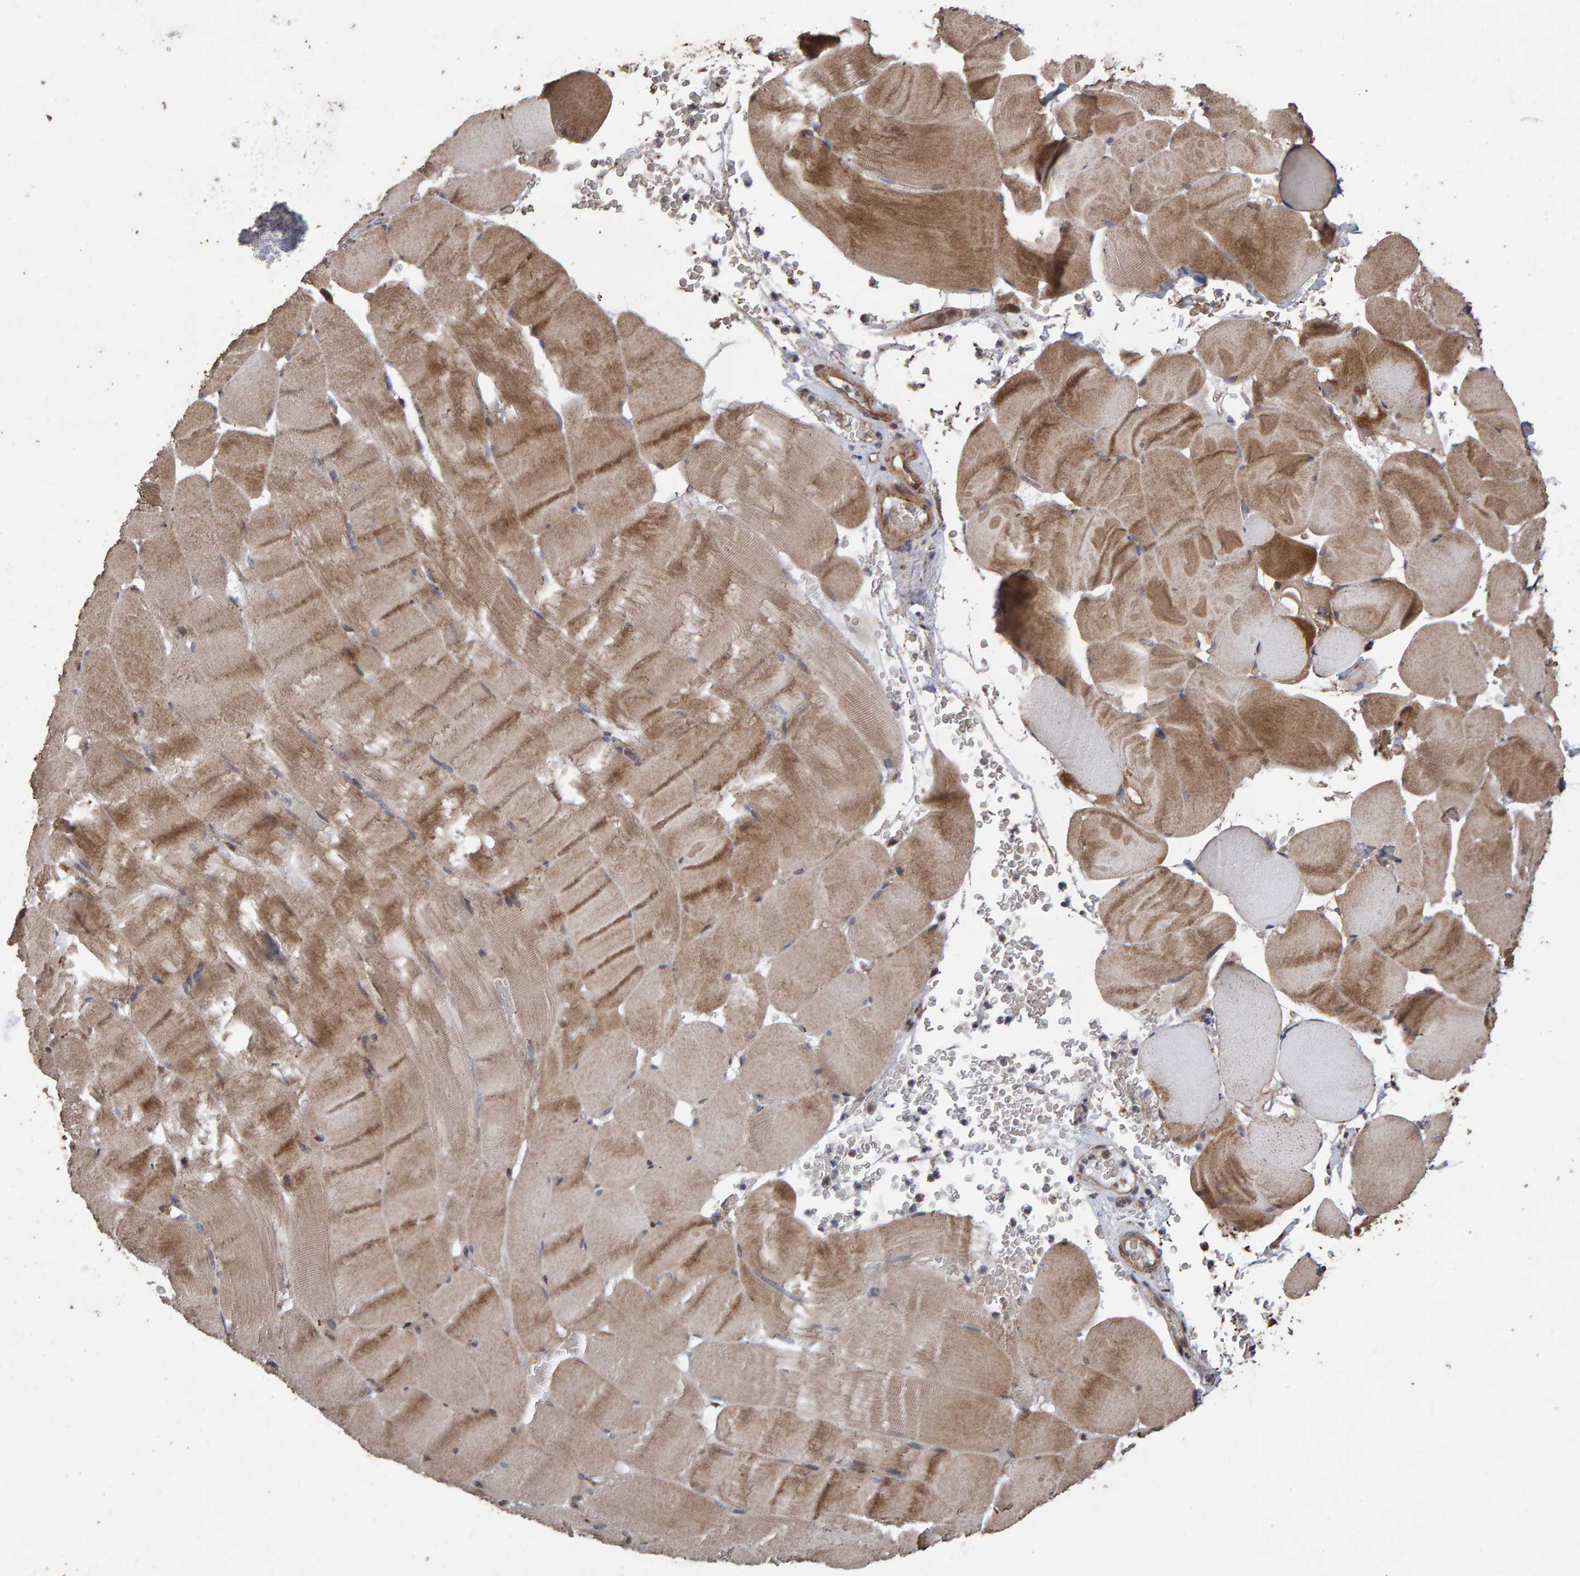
{"staining": {"intensity": "moderate", "quantity": ">75%", "location": "cytoplasmic/membranous"}, "tissue": "skeletal muscle", "cell_type": "Myocytes", "image_type": "normal", "snomed": [{"axis": "morphology", "description": "Normal tissue, NOS"}, {"axis": "topography", "description": "Skeletal muscle"}], "caption": "The image exhibits staining of benign skeletal muscle, revealing moderate cytoplasmic/membranous protein expression (brown color) within myocytes.", "gene": "OSBP2", "patient": {"sex": "male", "age": 62}}